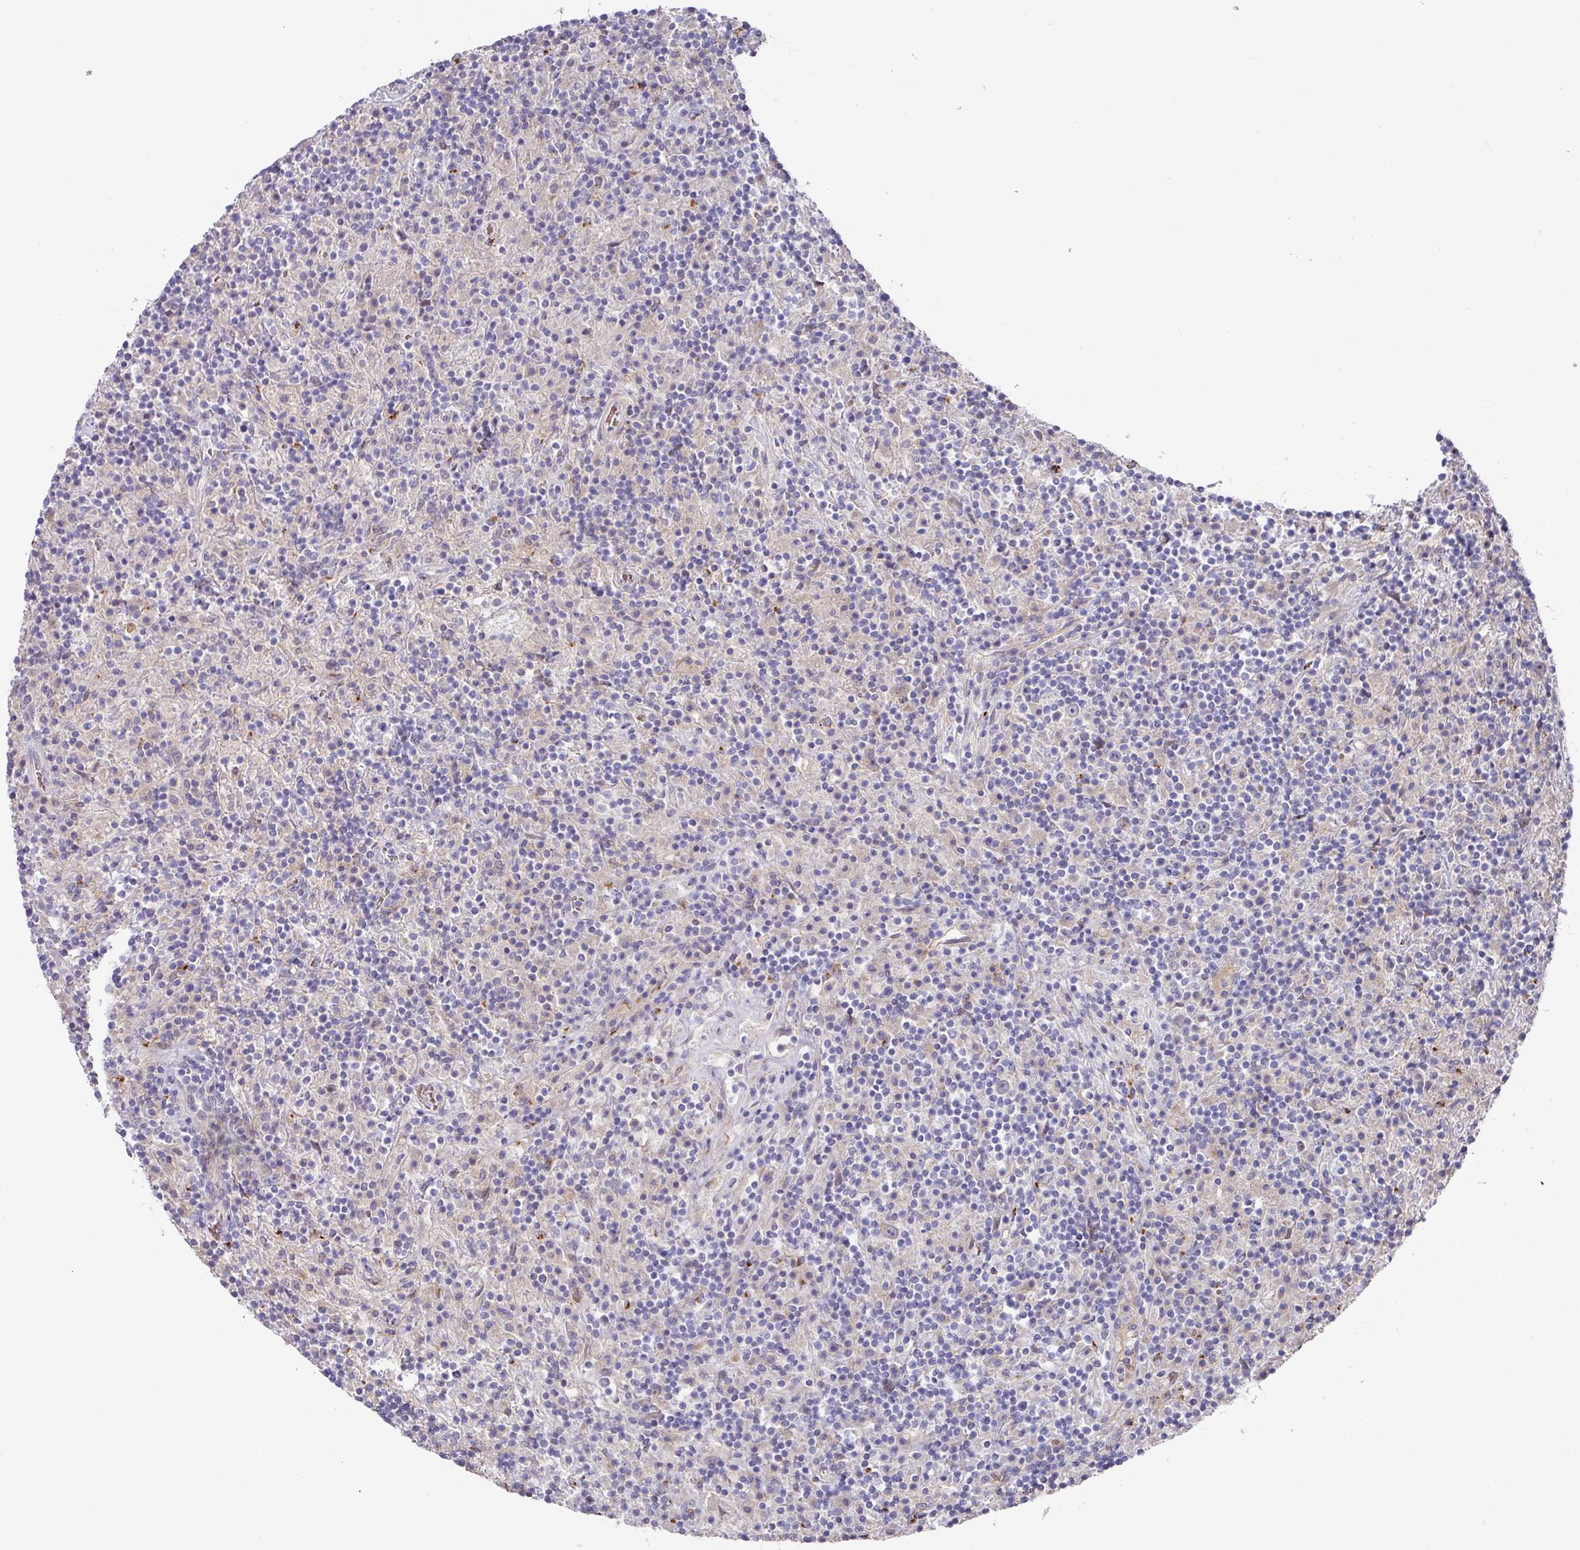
{"staining": {"intensity": "negative", "quantity": "none", "location": "none"}, "tissue": "lymphoma", "cell_type": "Tumor cells", "image_type": "cancer", "snomed": [{"axis": "morphology", "description": "Hodgkin's disease, NOS"}, {"axis": "topography", "description": "Lymph node"}], "caption": "This is an immunohistochemistry image of human lymphoma. There is no staining in tumor cells.", "gene": "TARM1", "patient": {"sex": "male", "age": 70}}